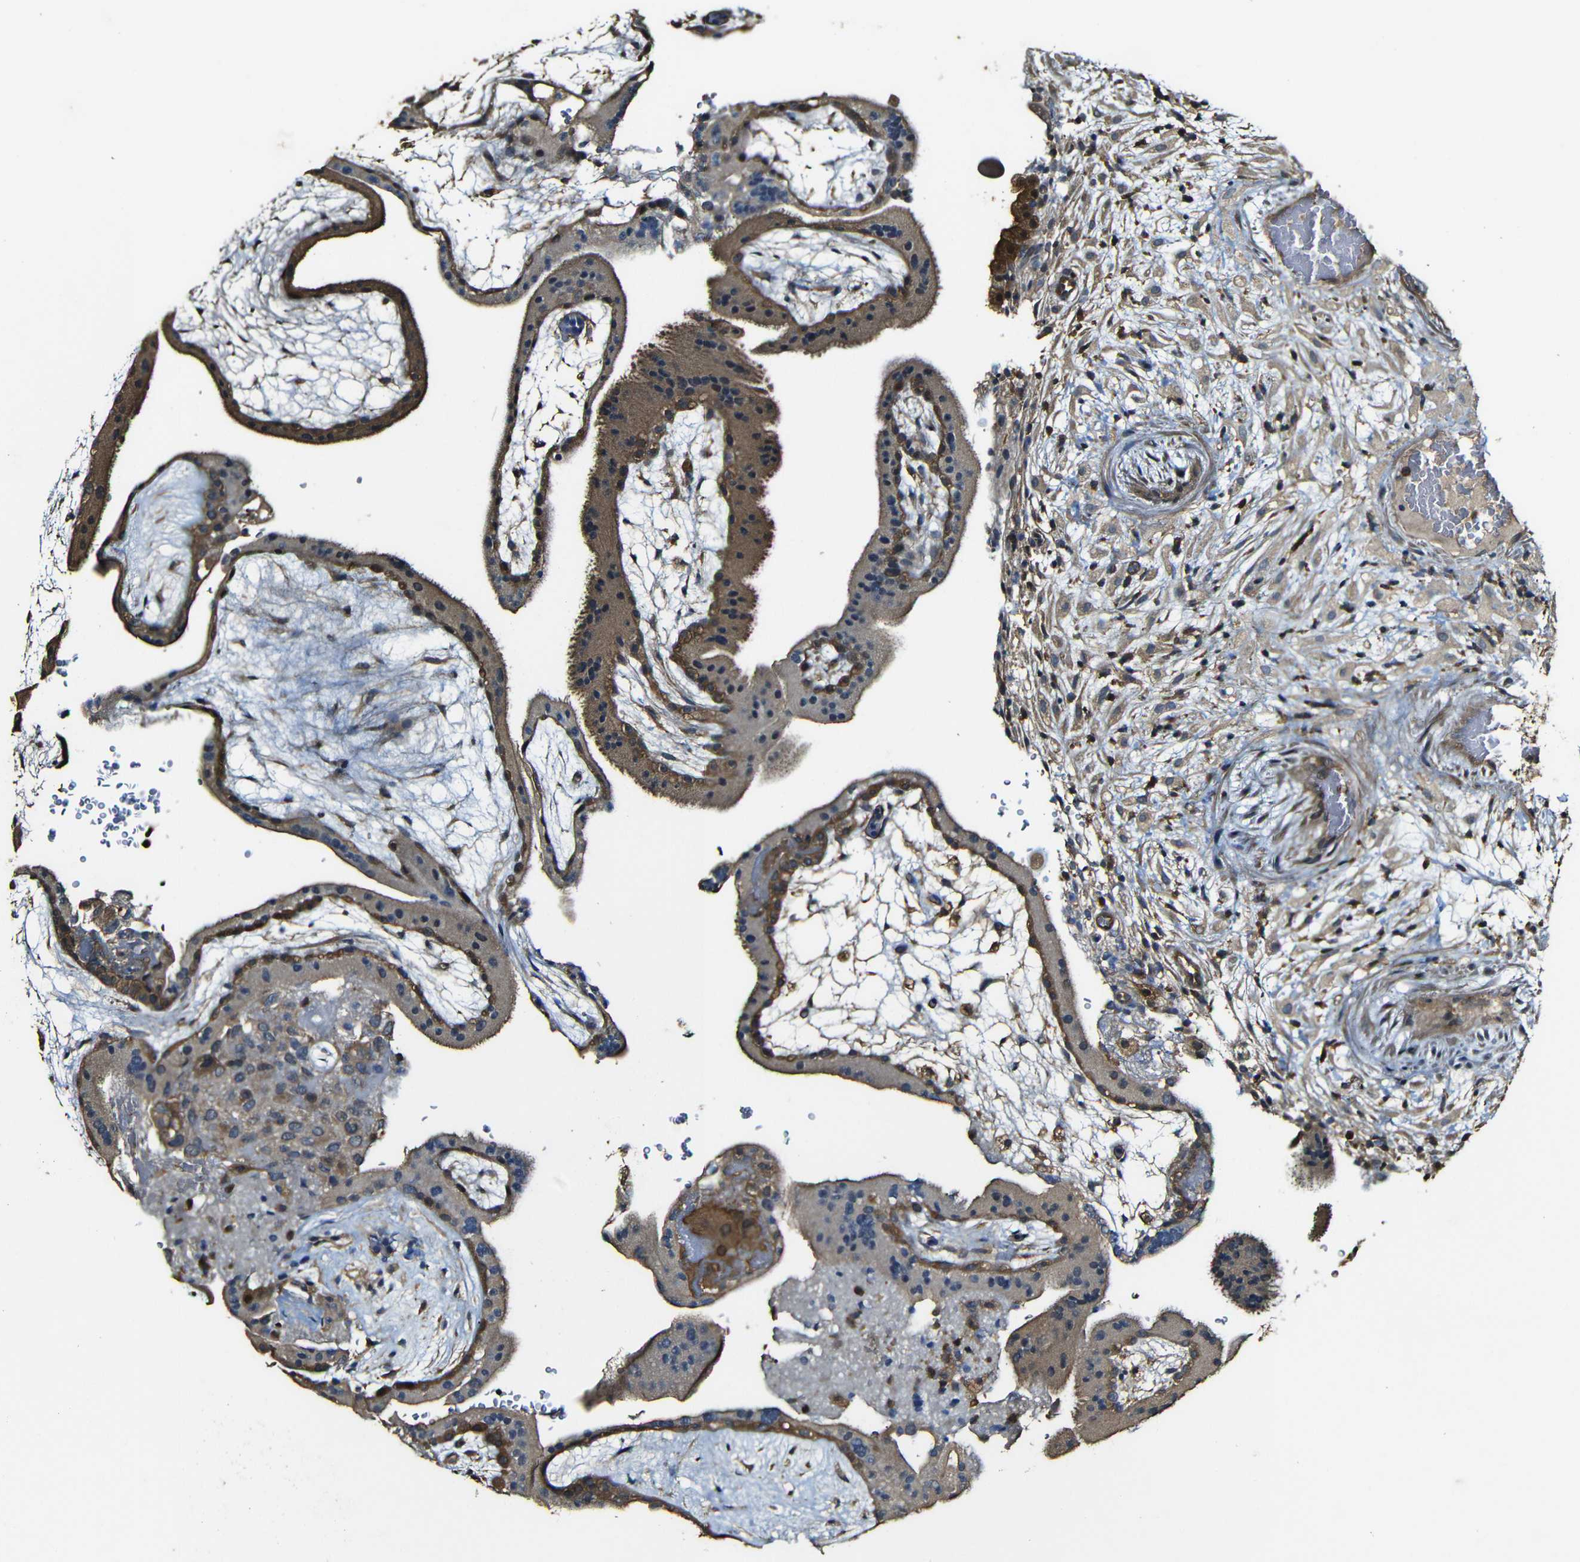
{"staining": {"intensity": "moderate", "quantity": ">75%", "location": "cytoplasmic/membranous"}, "tissue": "placenta", "cell_type": "Decidual cells", "image_type": "normal", "snomed": [{"axis": "morphology", "description": "Normal tissue, NOS"}, {"axis": "topography", "description": "Placenta"}], "caption": "Protein expression by immunohistochemistry (IHC) displays moderate cytoplasmic/membranous staining in about >75% of decidual cells in unremarkable placenta.", "gene": "CASP8", "patient": {"sex": "female", "age": 19}}